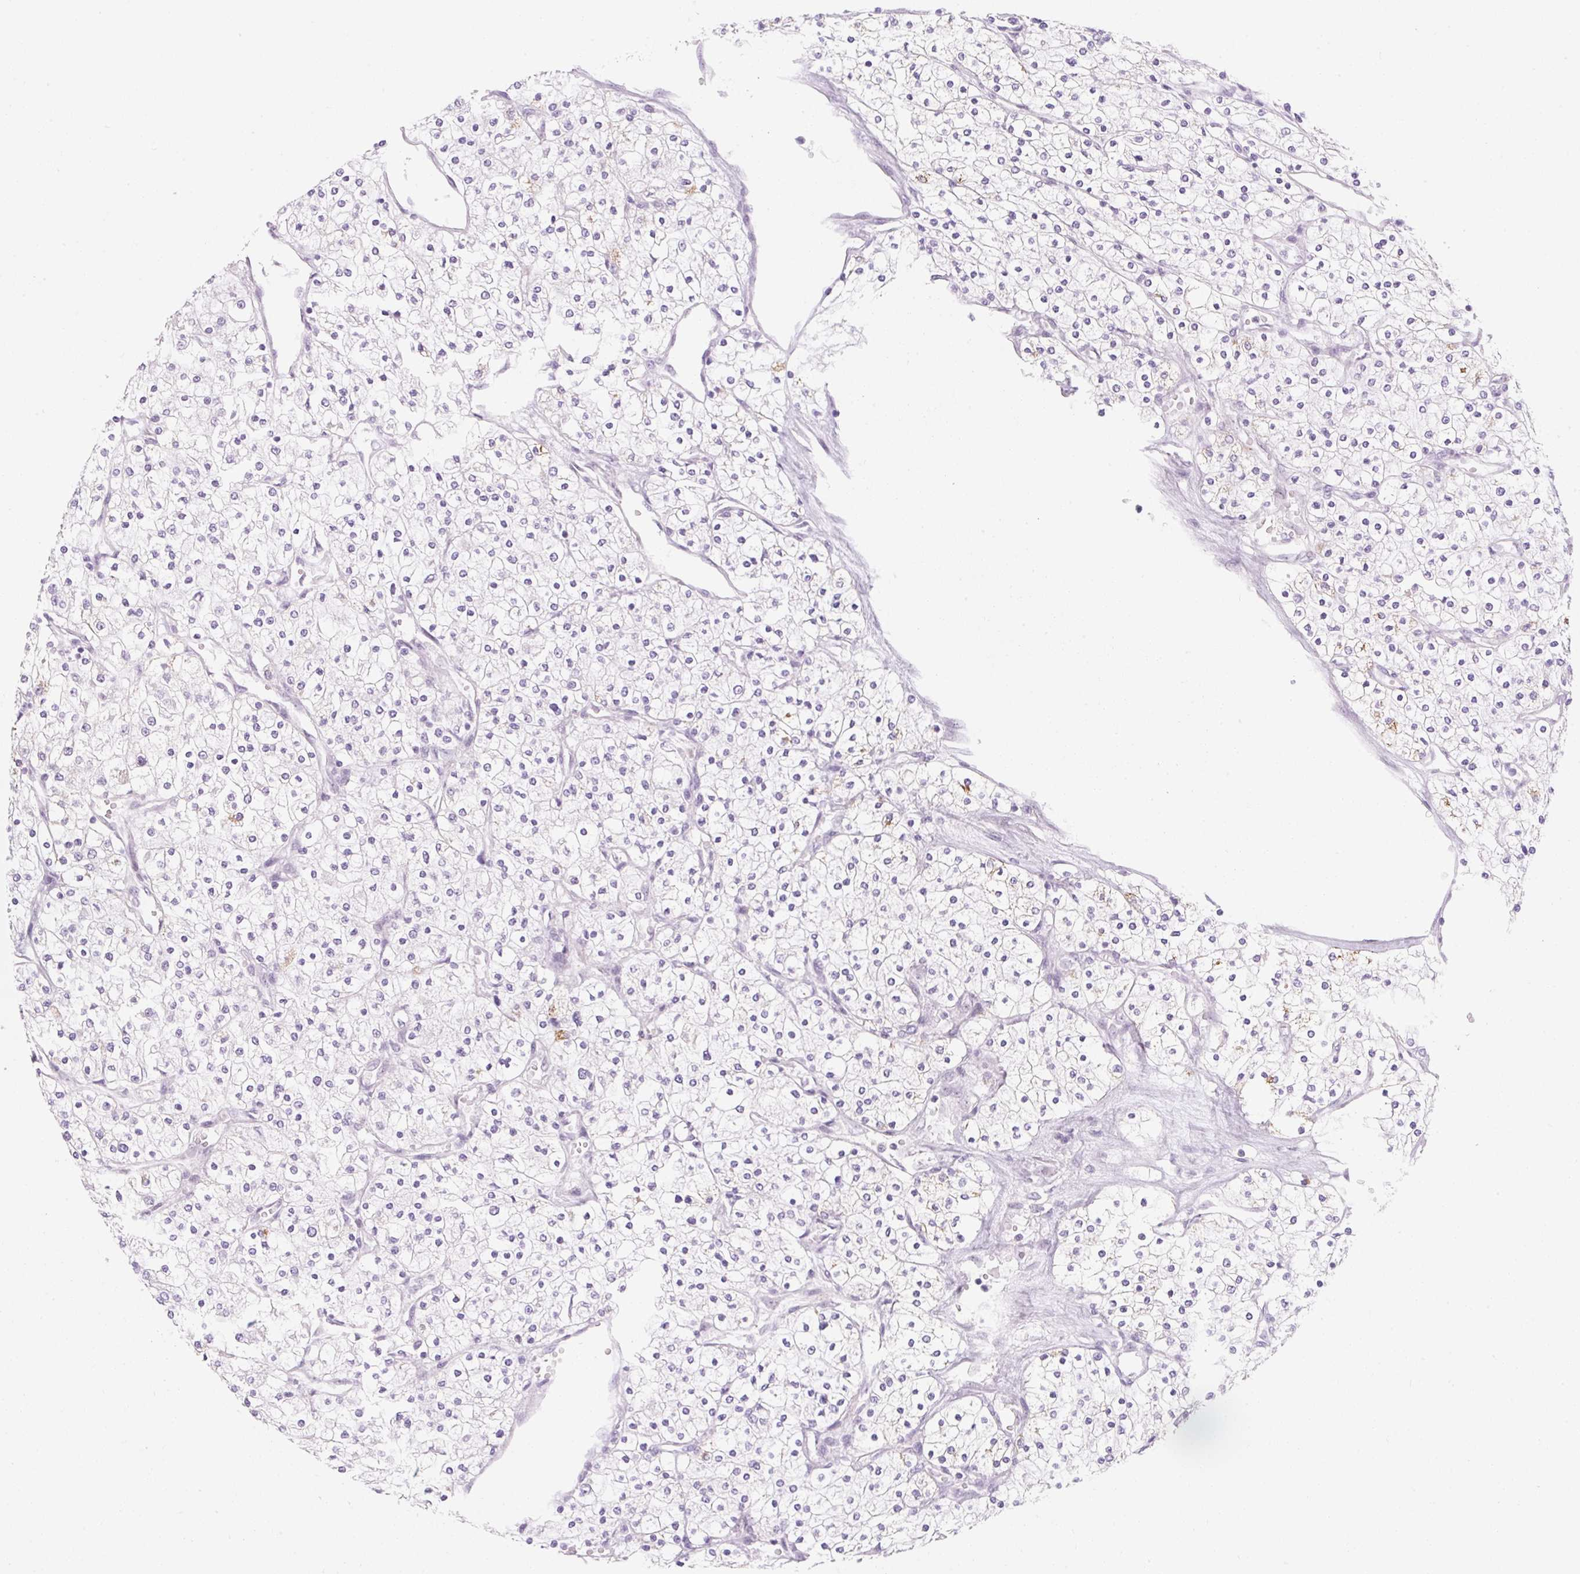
{"staining": {"intensity": "negative", "quantity": "none", "location": "none"}, "tissue": "renal cancer", "cell_type": "Tumor cells", "image_type": "cancer", "snomed": [{"axis": "morphology", "description": "Adenocarcinoma, NOS"}, {"axis": "topography", "description": "Kidney"}], "caption": "Adenocarcinoma (renal) was stained to show a protein in brown. There is no significant staining in tumor cells.", "gene": "SYNE3", "patient": {"sex": "male", "age": 80}}